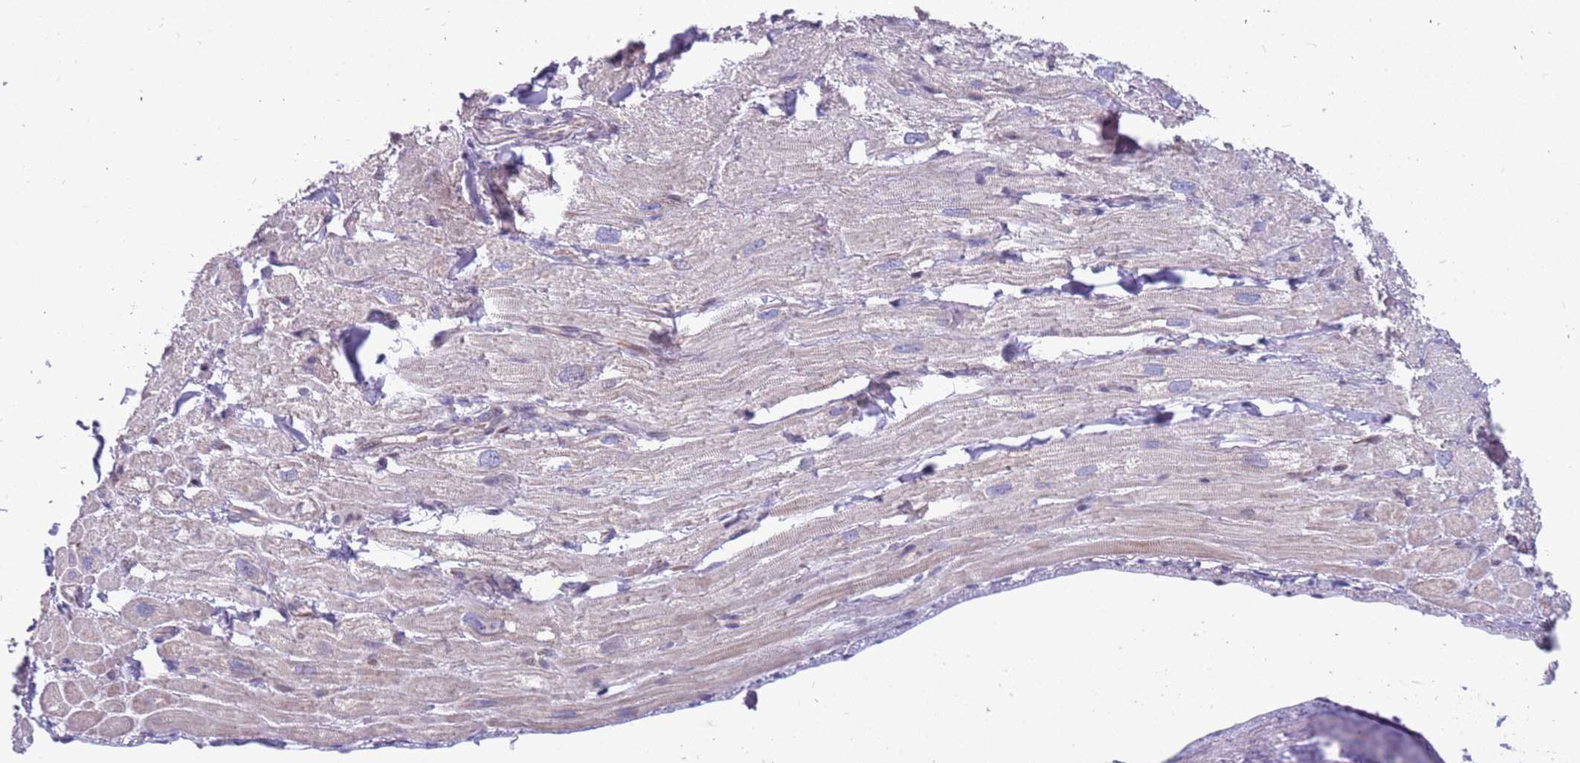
{"staining": {"intensity": "negative", "quantity": "none", "location": "none"}, "tissue": "heart muscle", "cell_type": "Cardiomyocytes", "image_type": "normal", "snomed": [{"axis": "morphology", "description": "Normal tissue, NOS"}, {"axis": "topography", "description": "Heart"}], "caption": "Immunohistochemistry micrograph of normal heart muscle: heart muscle stained with DAB displays no significant protein positivity in cardiomyocytes.", "gene": "ARHGEF35", "patient": {"sex": "male", "age": 65}}